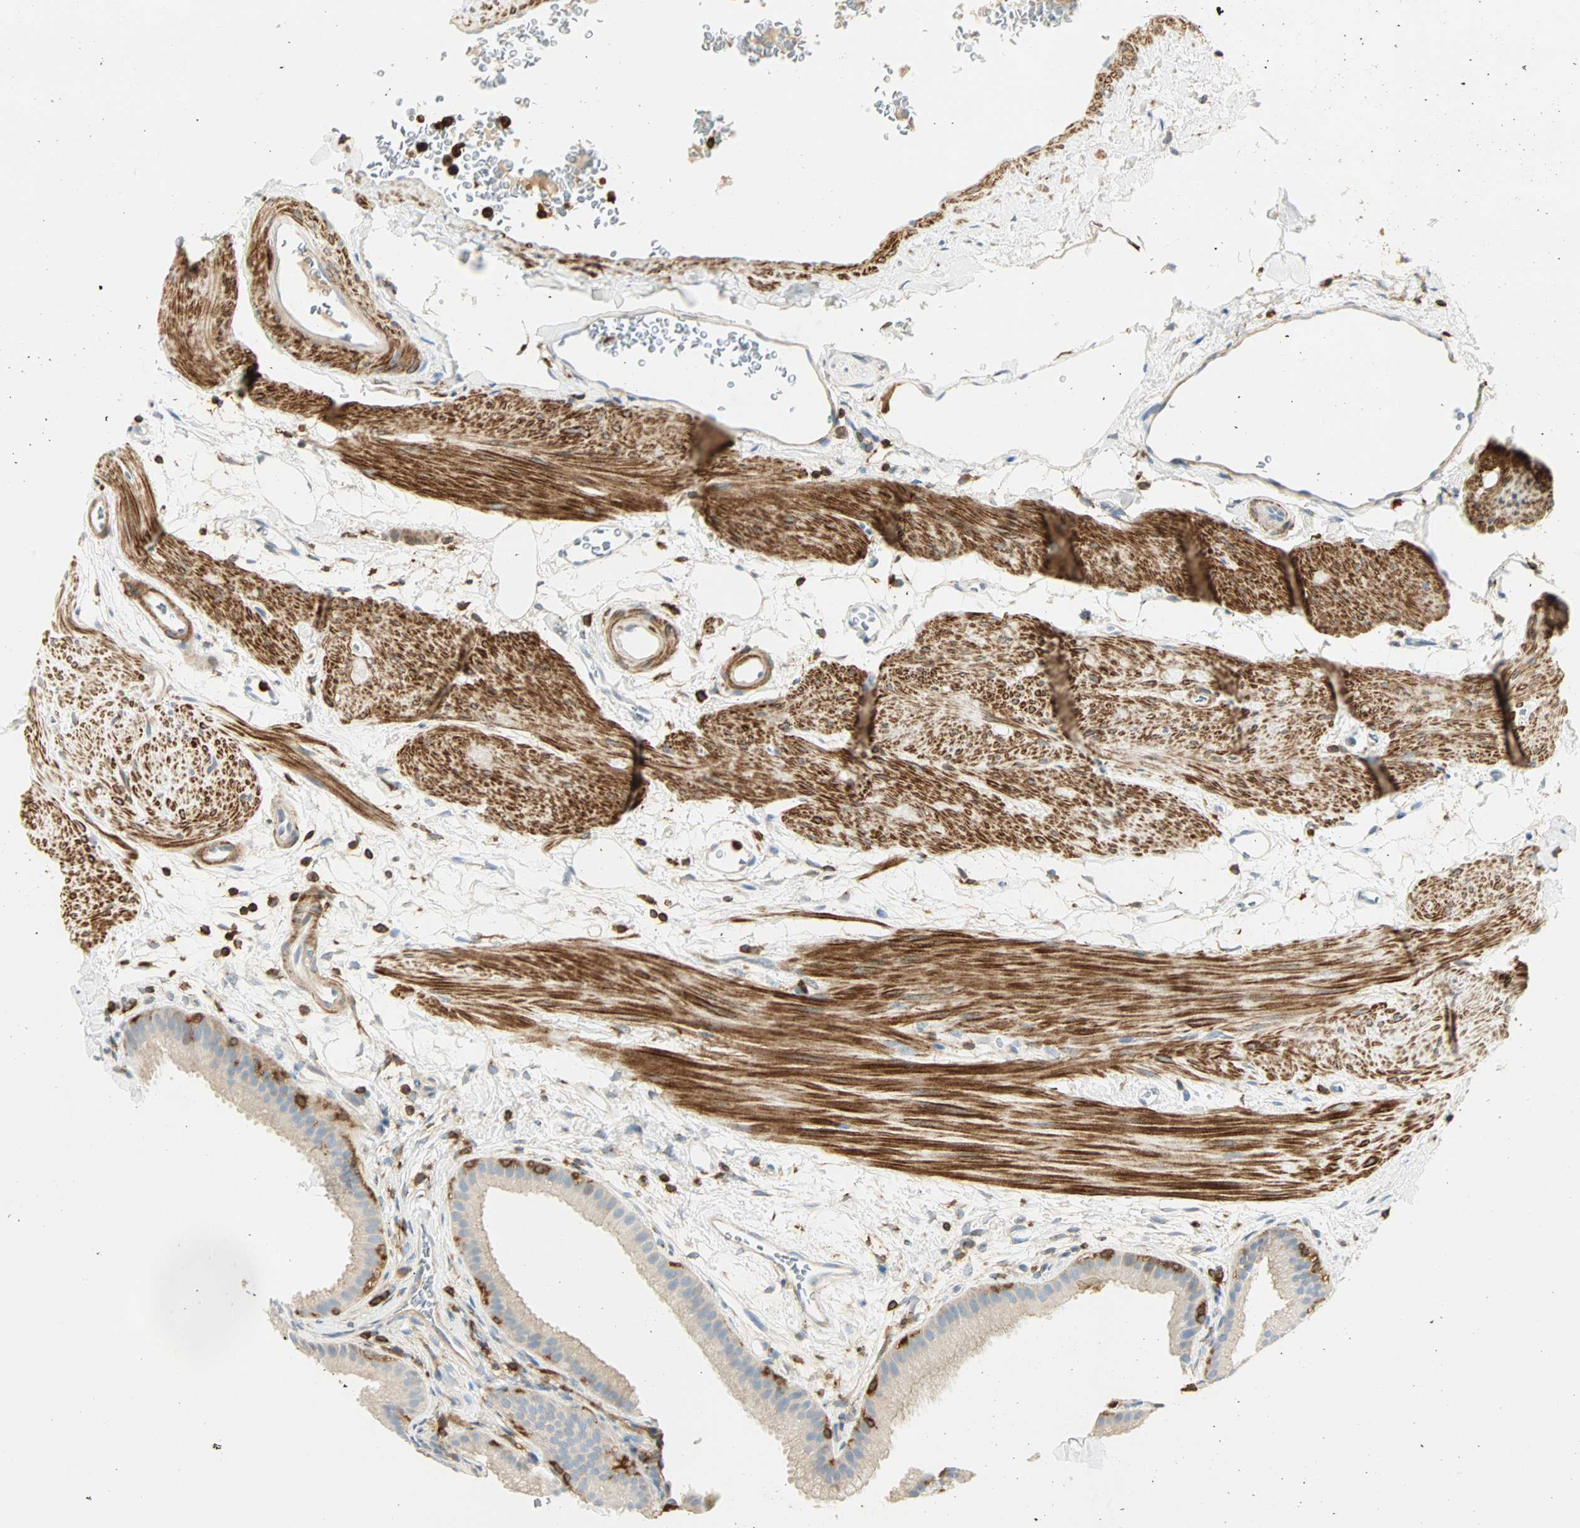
{"staining": {"intensity": "negative", "quantity": "none", "location": "none"}, "tissue": "gallbladder", "cell_type": "Glandular cells", "image_type": "normal", "snomed": [{"axis": "morphology", "description": "Normal tissue, NOS"}, {"axis": "topography", "description": "Gallbladder"}], "caption": "High magnification brightfield microscopy of normal gallbladder stained with DAB (brown) and counterstained with hematoxylin (blue): glandular cells show no significant positivity.", "gene": "FMNL1", "patient": {"sex": "female", "age": 64}}